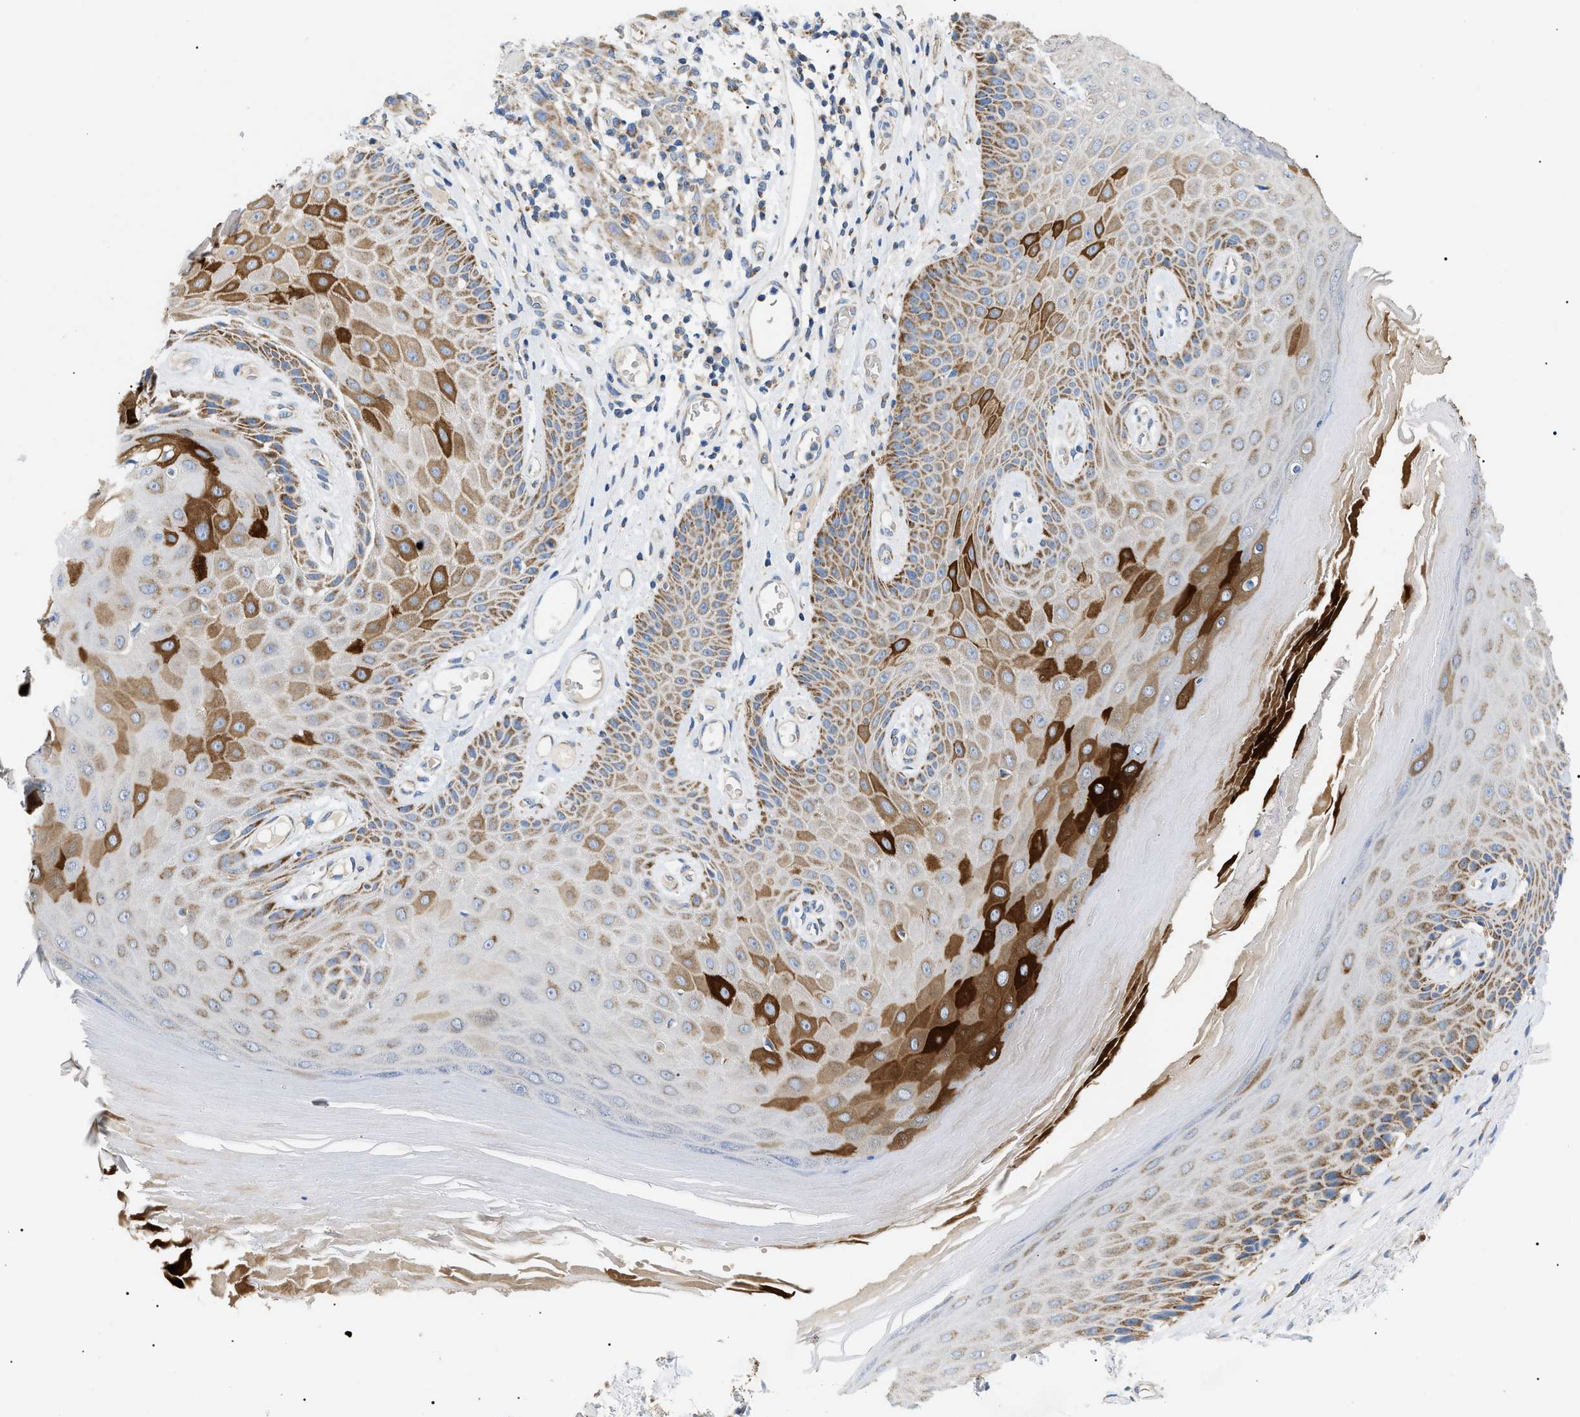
{"staining": {"intensity": "strong", "quantity": "25%-75%", "location": "cytoplasmic/membranous"}, "tissue": "skin", "cell_type": "Epidermal cells", "image_type": "normal", "snomed": [{"axis": "morphology", "description": "Normal tissue, NOS"}, {"axis": "topography", "description": "Vulva"}], "caption": "DAB immunohistochemical staining of benign skin shows strong cytoplasmic/membranous protein expression in approximately 25%-75% of epidermal cells. The staining is performed using DAB brown chromogen to label protein expression. The nuclei are counter-stained blue using hematoxylin.", "gene": "TOMM6", "patient": {"sex": "female", "age": 73}}